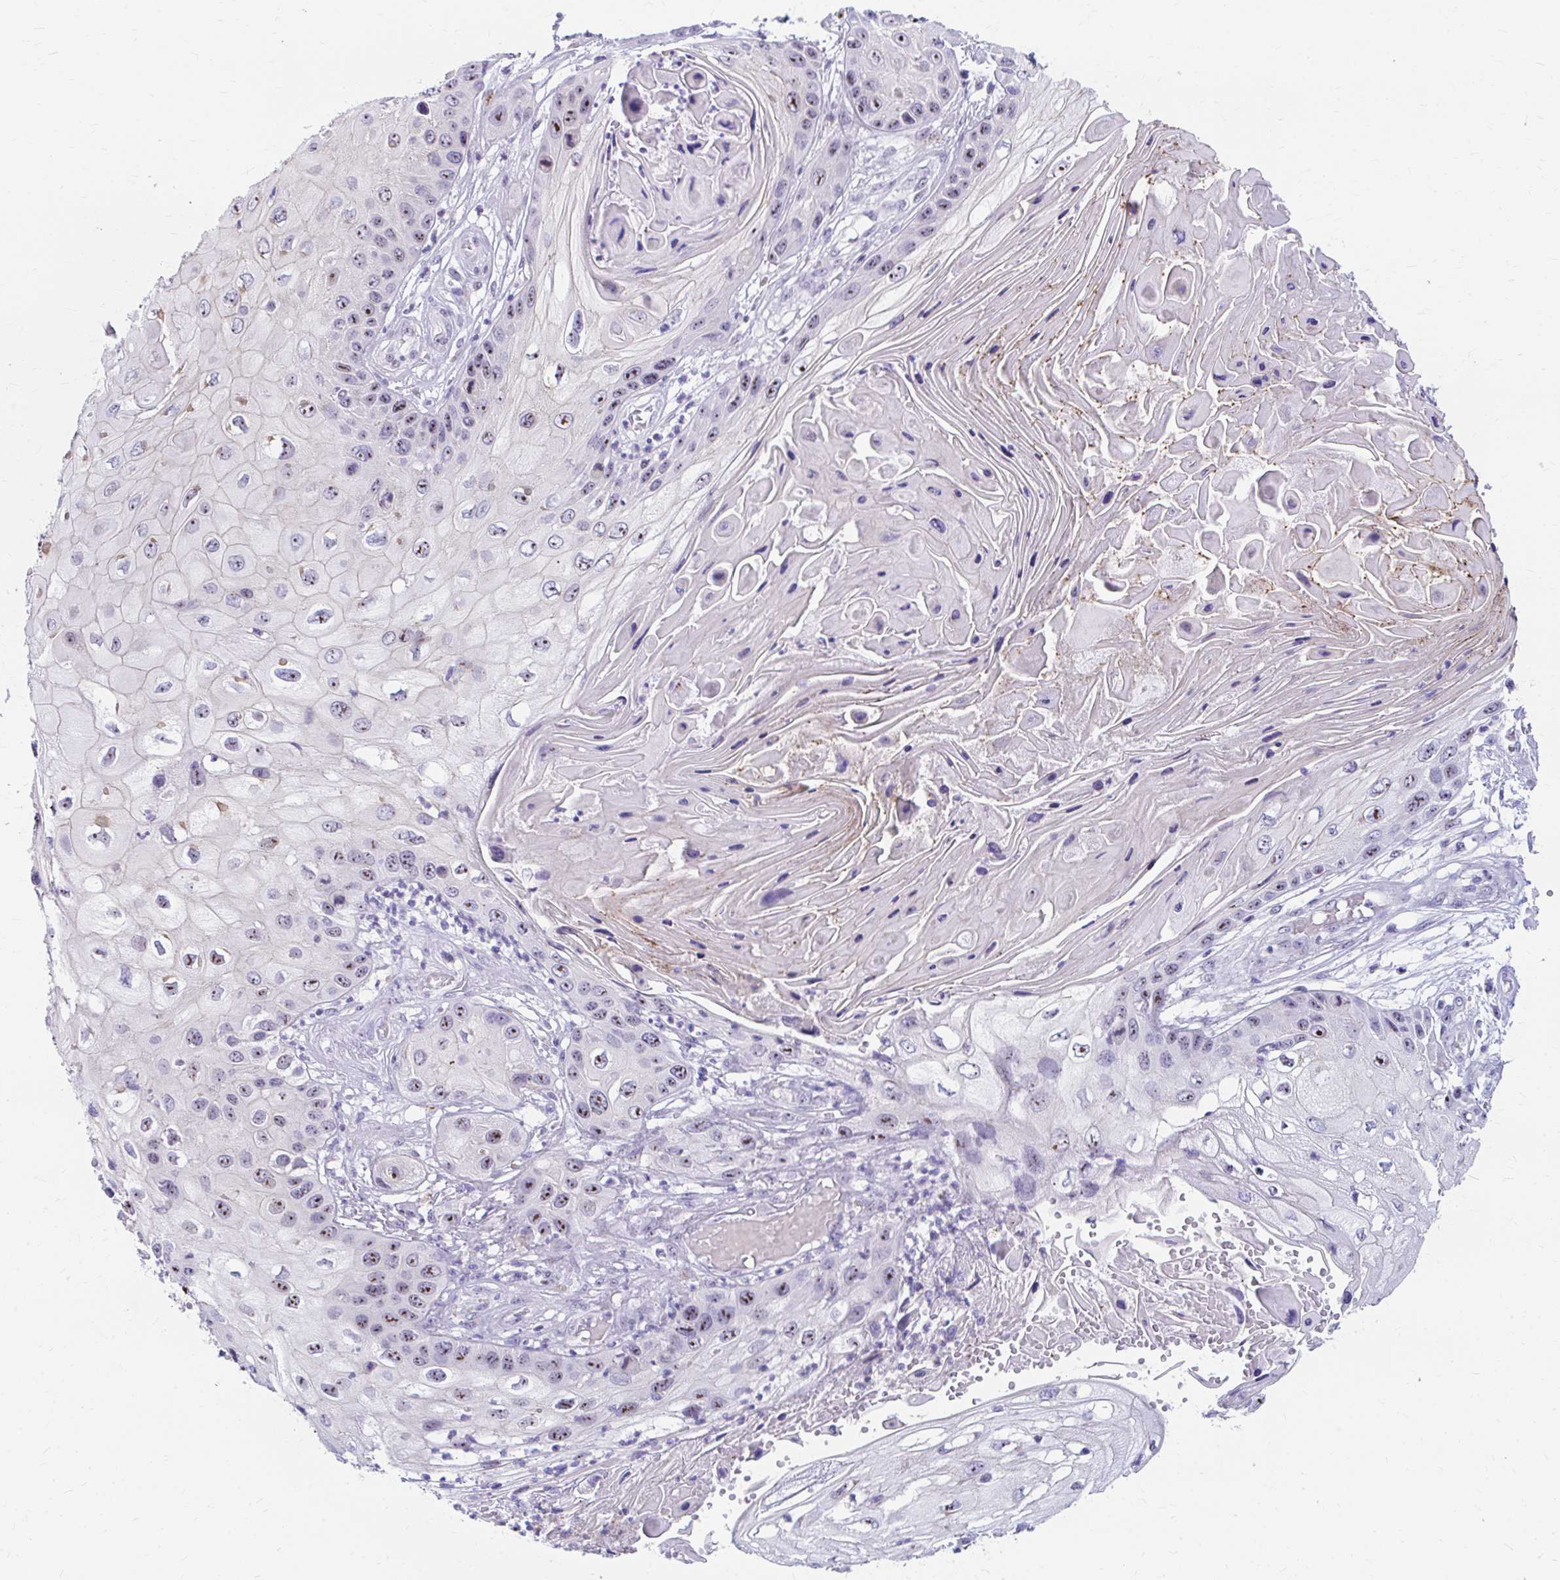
{"staining": {"intensity": "moderate", "quantity": "25%-75%", "location": "nuclear"}, "tissue": "skin cancer", "cell_type": "Tumor cells", "image_type": "cancer", "snomed": [{"axis": "morphology", "description": "Squamous cell carcinoma, NOS"}, {"axis": "topography", "description": "Skin"}, {"axis": "topography", "description": "Vulva"}], "caption": "Skin squamous cell carcinoma was stained to show a protein in brown. There is medium levels of moderate nuclear staining in about 25%-75% of tumor cells.", "gene": "FTSJ3", "patient": {"sex": "female", "age": 44}}